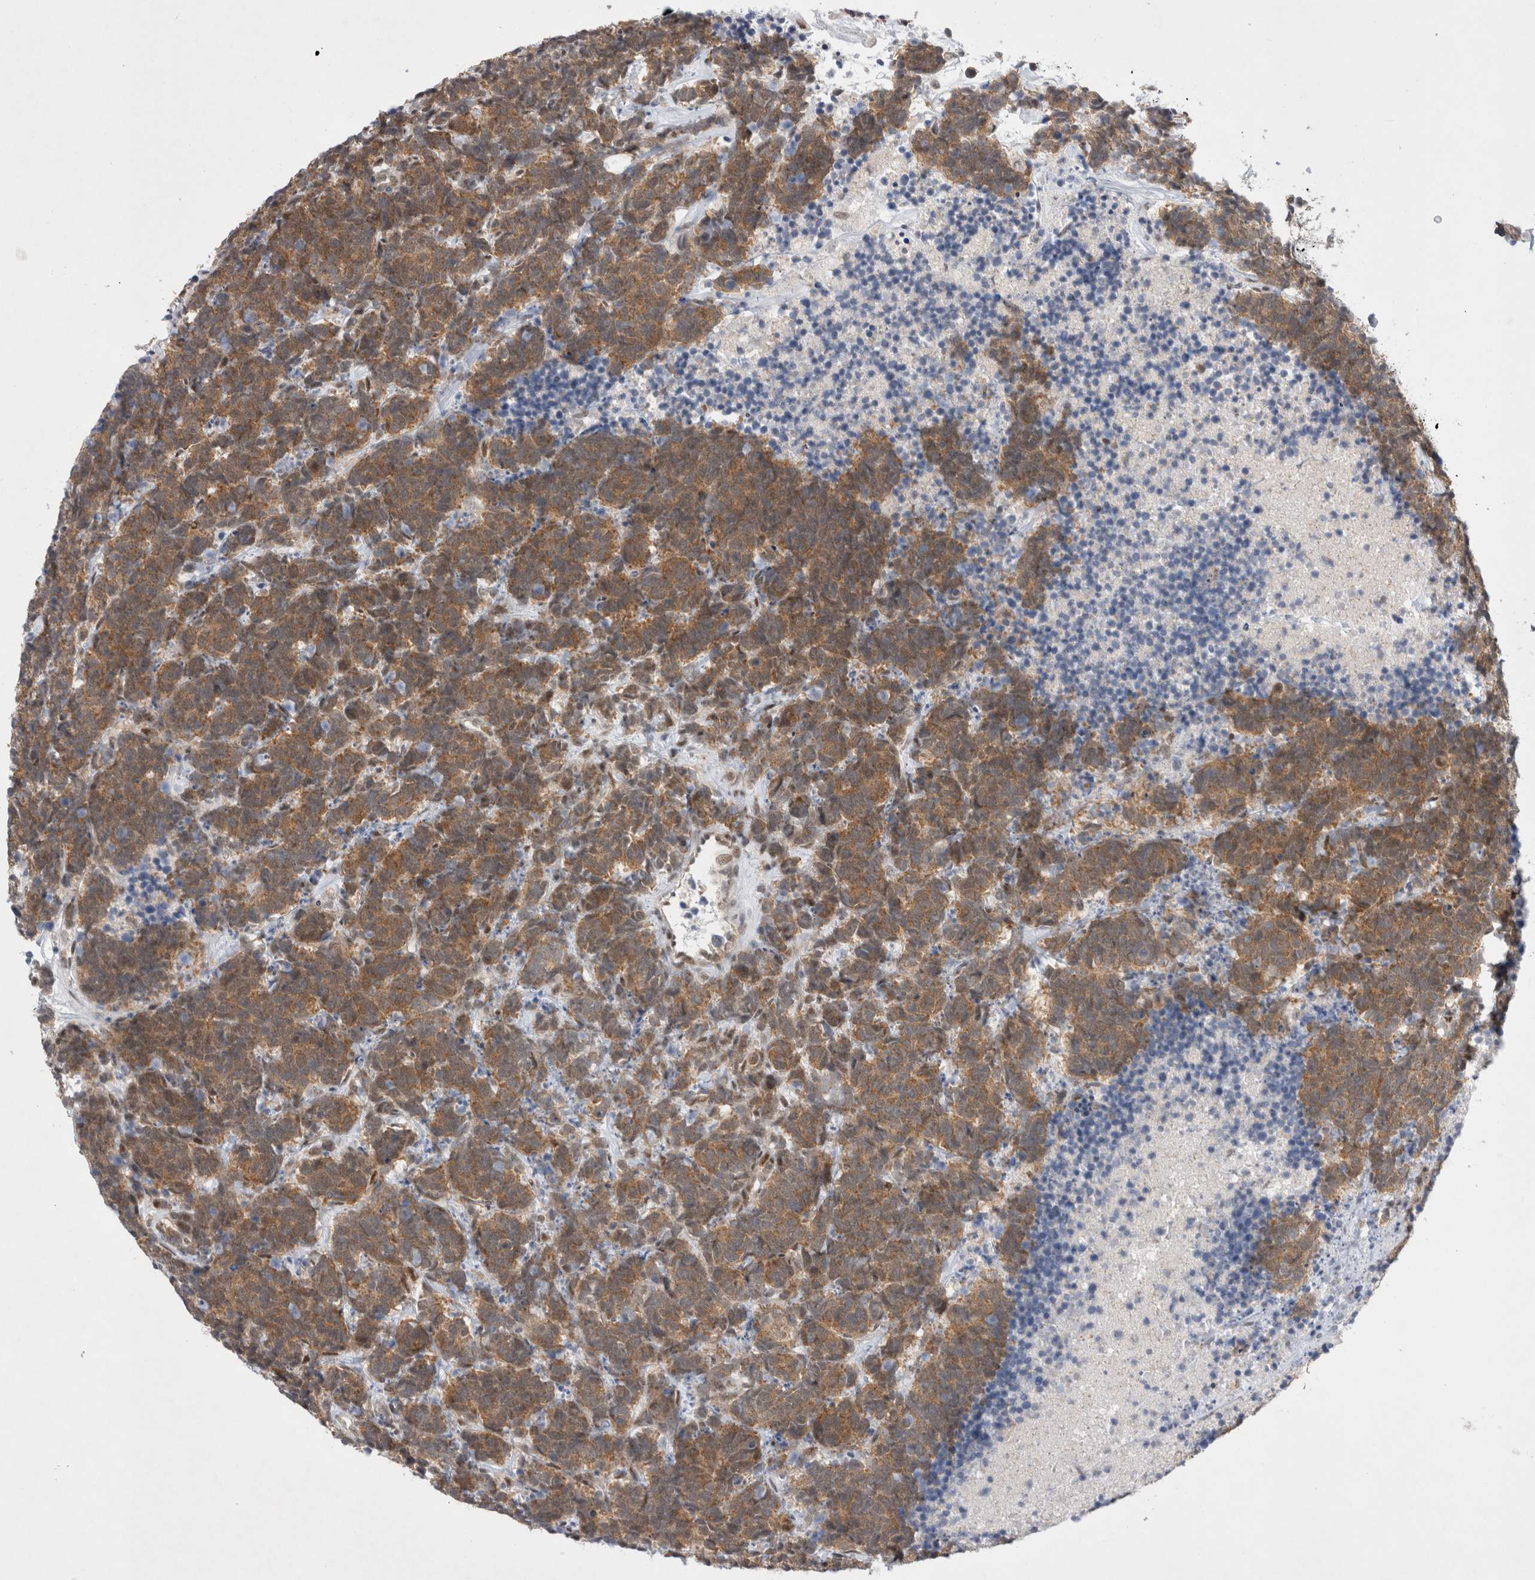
{"staining": {"intensity": "moderate", "quantity": ">75%", "location": "cytoplasmic/membranous"}, "tissue": "carcinoid", "cell_type": "Tumor cells", "image_type": "cancer", "snomed": [{"axis": "morphology", "description": "Carcinoma, NOS"}, {"axis": "morphology", "description": "Carcinoid, malignant, NOS"}, {"axis": "topography", "description": "Urinary bladder"}], "caption": "IHC staining of carcinoma, which shows medium levels of moderate cytoplasmic/membranous positivity in about >75% of tumor cells indicating moderate cytoplasmic/membranous protein expression. The staining was performed using DAB (brown) for protein detection and nuclei were counterstained in hematoxylin (blue).", "gene": "WIPF2", "patient": {"sex": "male", "age": 57}}